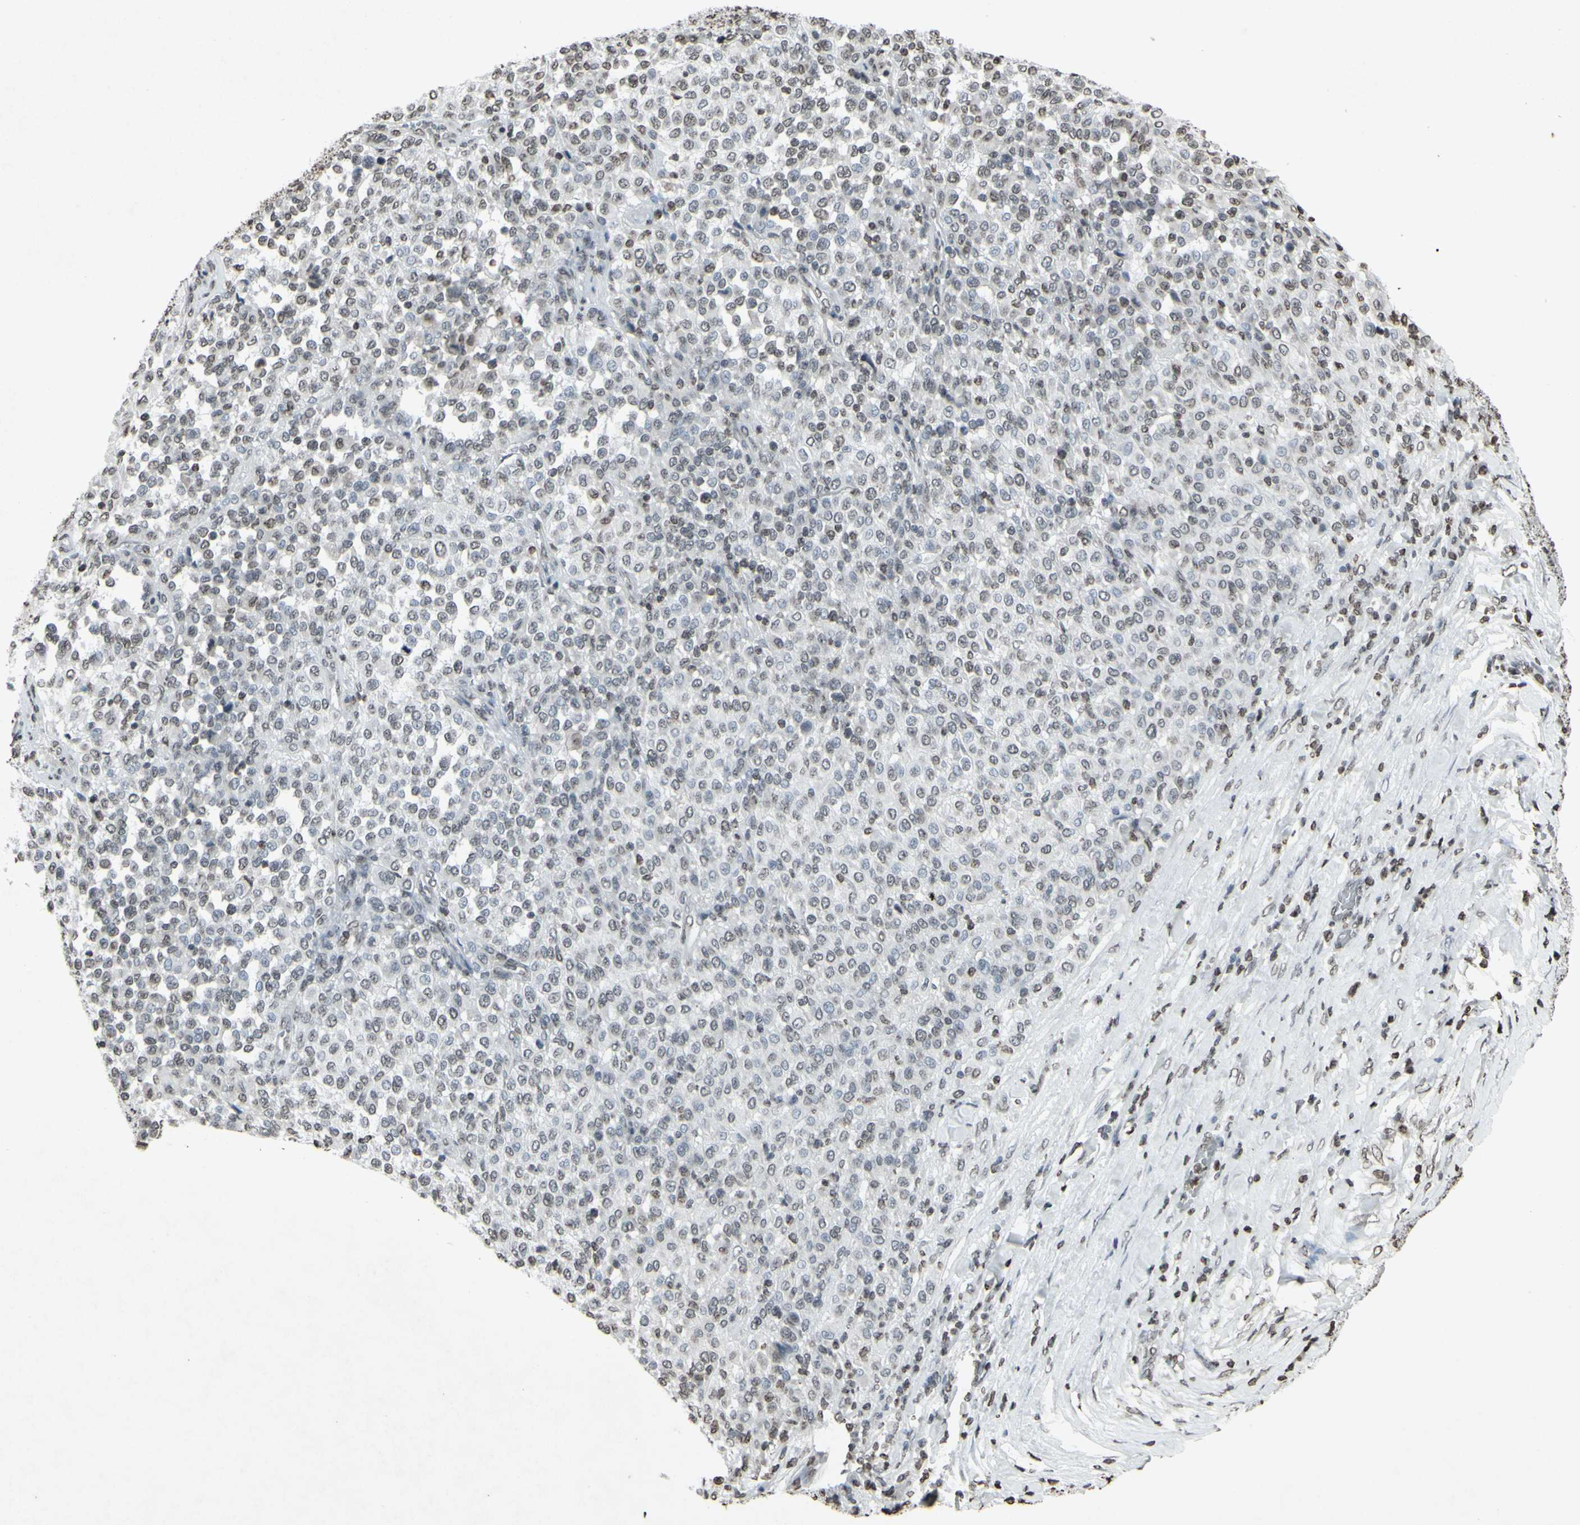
{"staining": {"intensity": "negative", "quantity": "none", "location": "none"}, "tissue": "melanoma", "cell_type": "Tumor cells", "image_type": "cancer", "snomed": [{"axis": "morphology", "description": "Malignant melanoma, Metastatic site"}, {"axis": "topography", "description": "Pancreas"}], "caption": "IHC micrograph of neoplastic tissue: human melanoma stained with DAB (3,3'-diaminobenzidine) displays no significant protein positivity in tumor cells. The staining is performed using DAB brown chromogen with nuclei counter-stained in using hematoxylin.", "gene": "CD79B", "patient": {"sex": "female", "age": 30}}